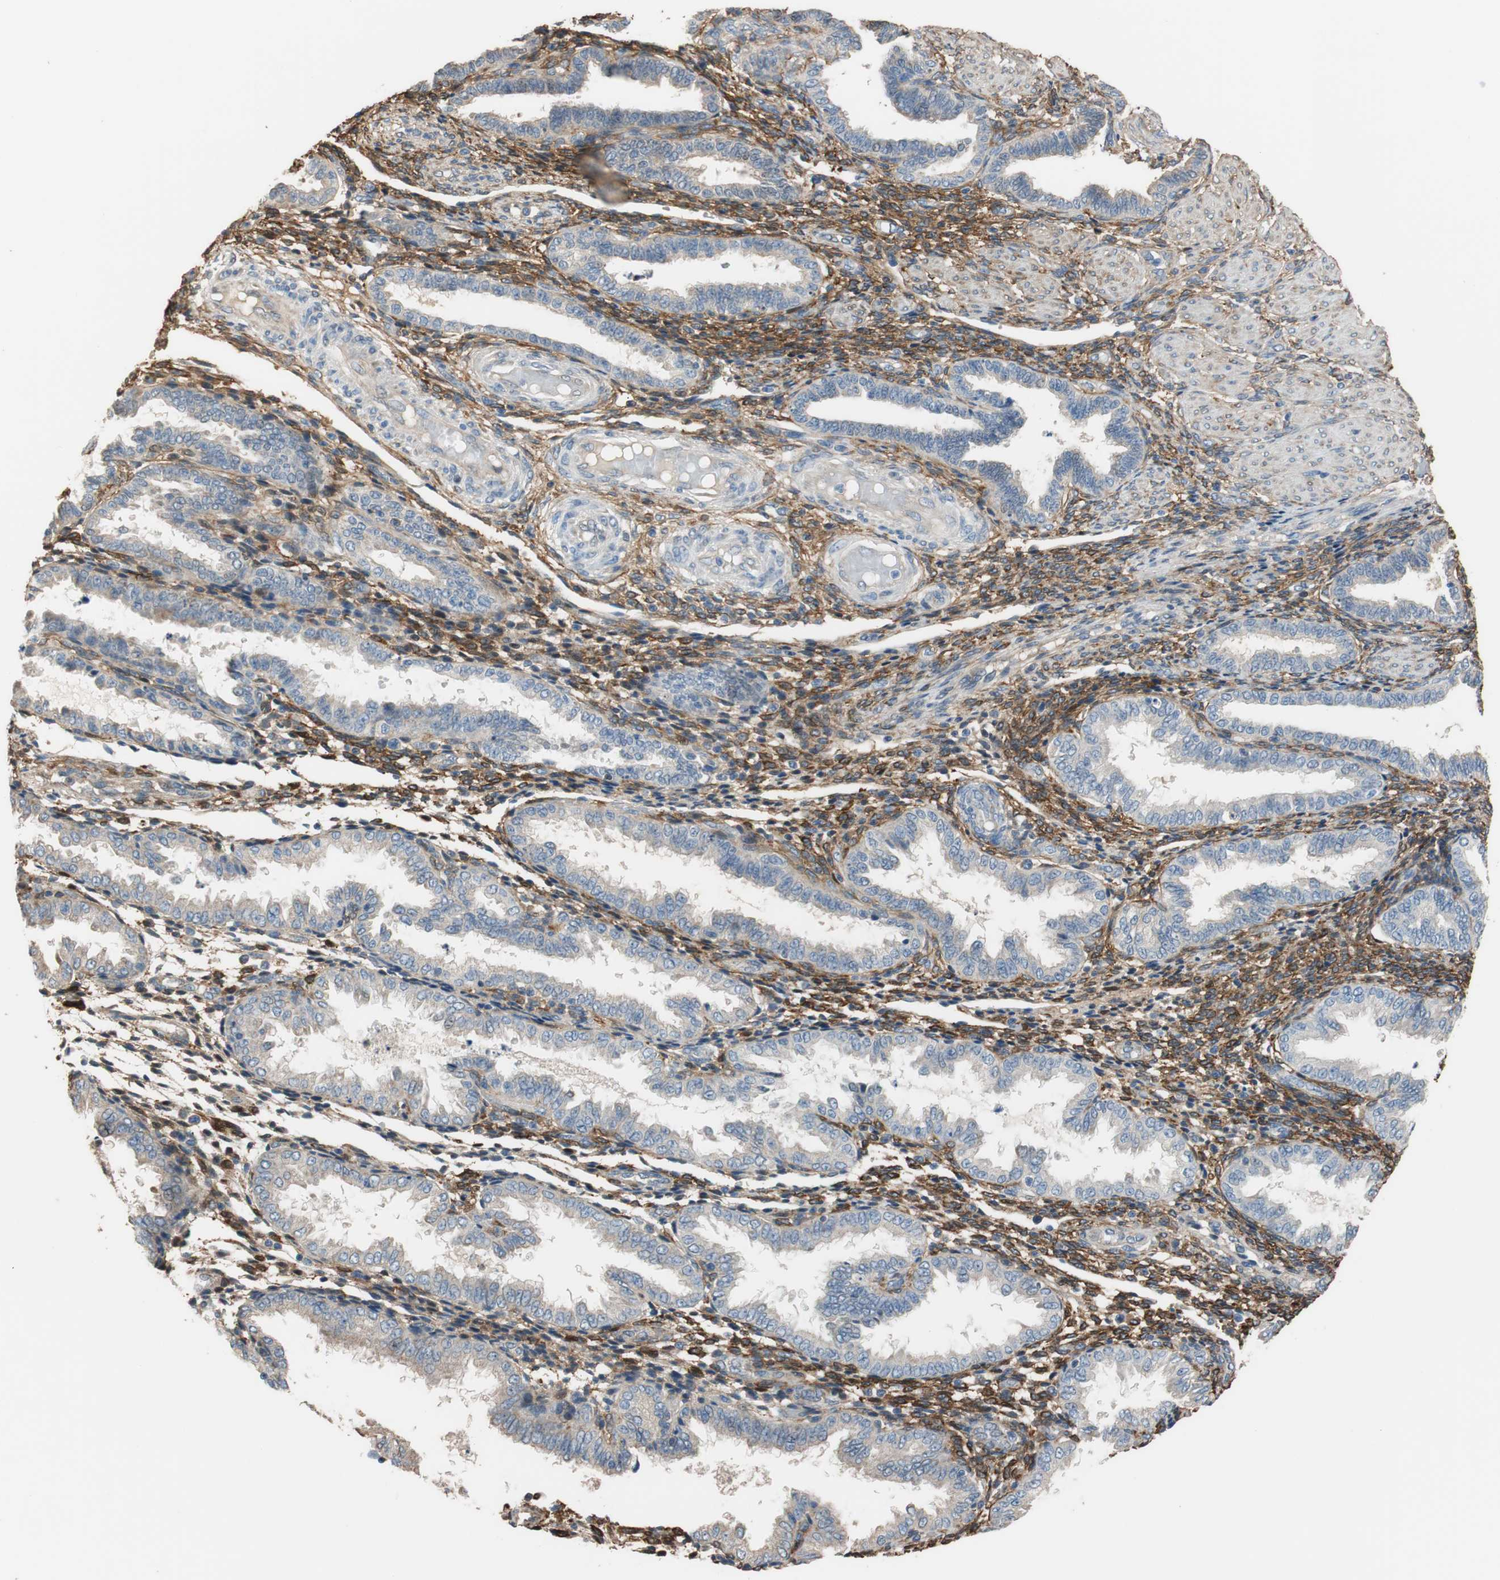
{"staining": {"intensity": "strong", "quantity": "25%-75%", "location": "cytoplasmic/membranous"}, "tissue": "endometrium", "cell_type": "Cells in endometrial stroma", "image_type": "normal", "snomed": [{"axis": "morphology", "description": "Normal tissue, NOS"}, {"axis": "topography", "description": "Endometrium"}], "caption": "The immunohistochemical stain labels strong cytoplasmic/membranous expression in cells in endometrial stroma of normal endometrium. (DAB = brown stain, brightfield microscopy at high magnification).", "gene": "ALDH1A2", "patient": {"sex": "female", "age": 33}}